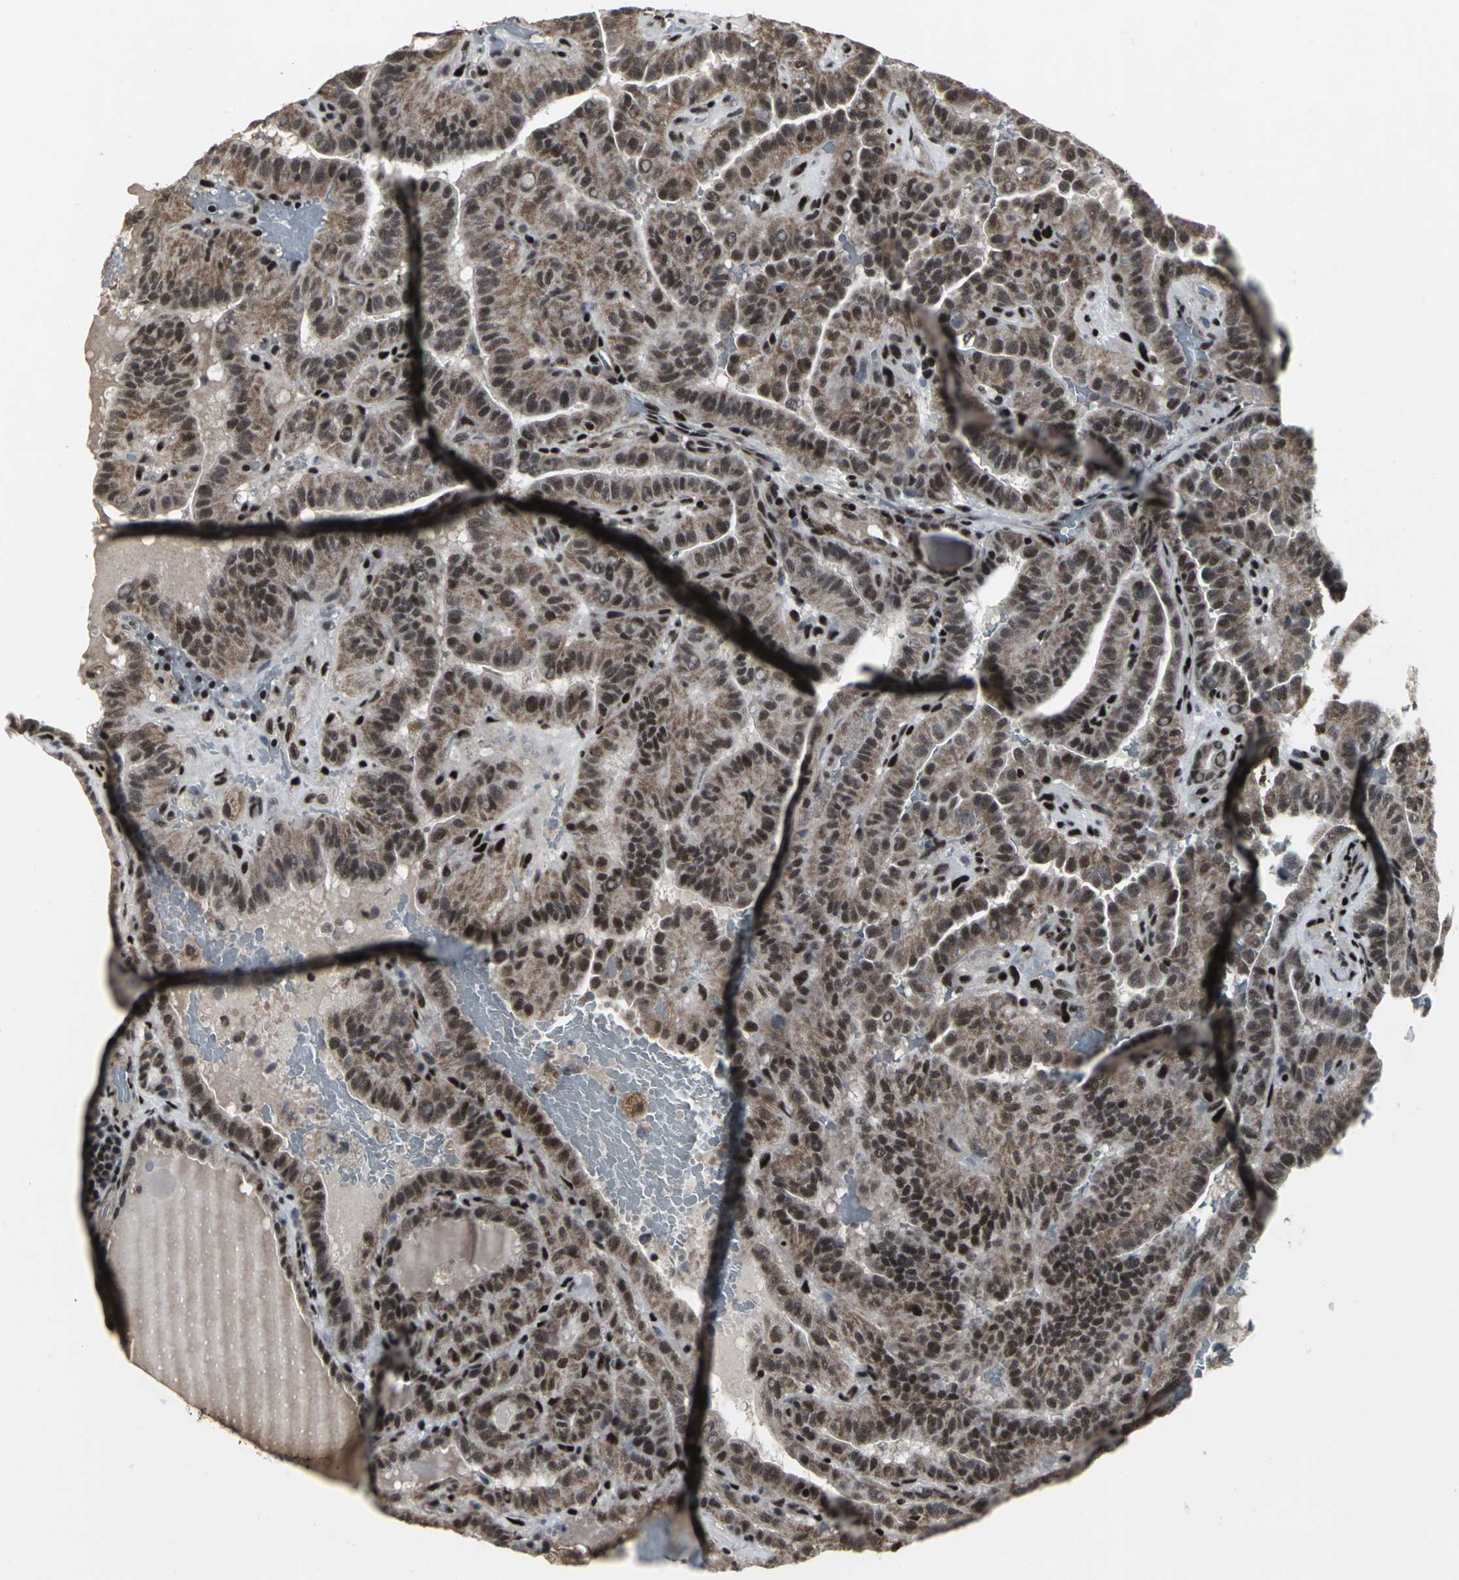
{"staining": {"intensity": "moderate", "quantity": ">75%", "location": "nuclear"}, "tissue": "thyroid cancer", "cell_type": "Tumor cells", "image_type": "cancer", "snomed": [{"axis": "morphology", "description": "Papillary adenocarcinoma, NOS"}, {"axis": "topography", "description": "Thyroid gland"}], "caption": "There is medium levels of moderate nuclear staining in tumor cells of thyroid cancer, as demonstrated by immunohistochemical staining (brown color).", "gene": "SRF", "patient": {"sex": "male", "age": 77}}